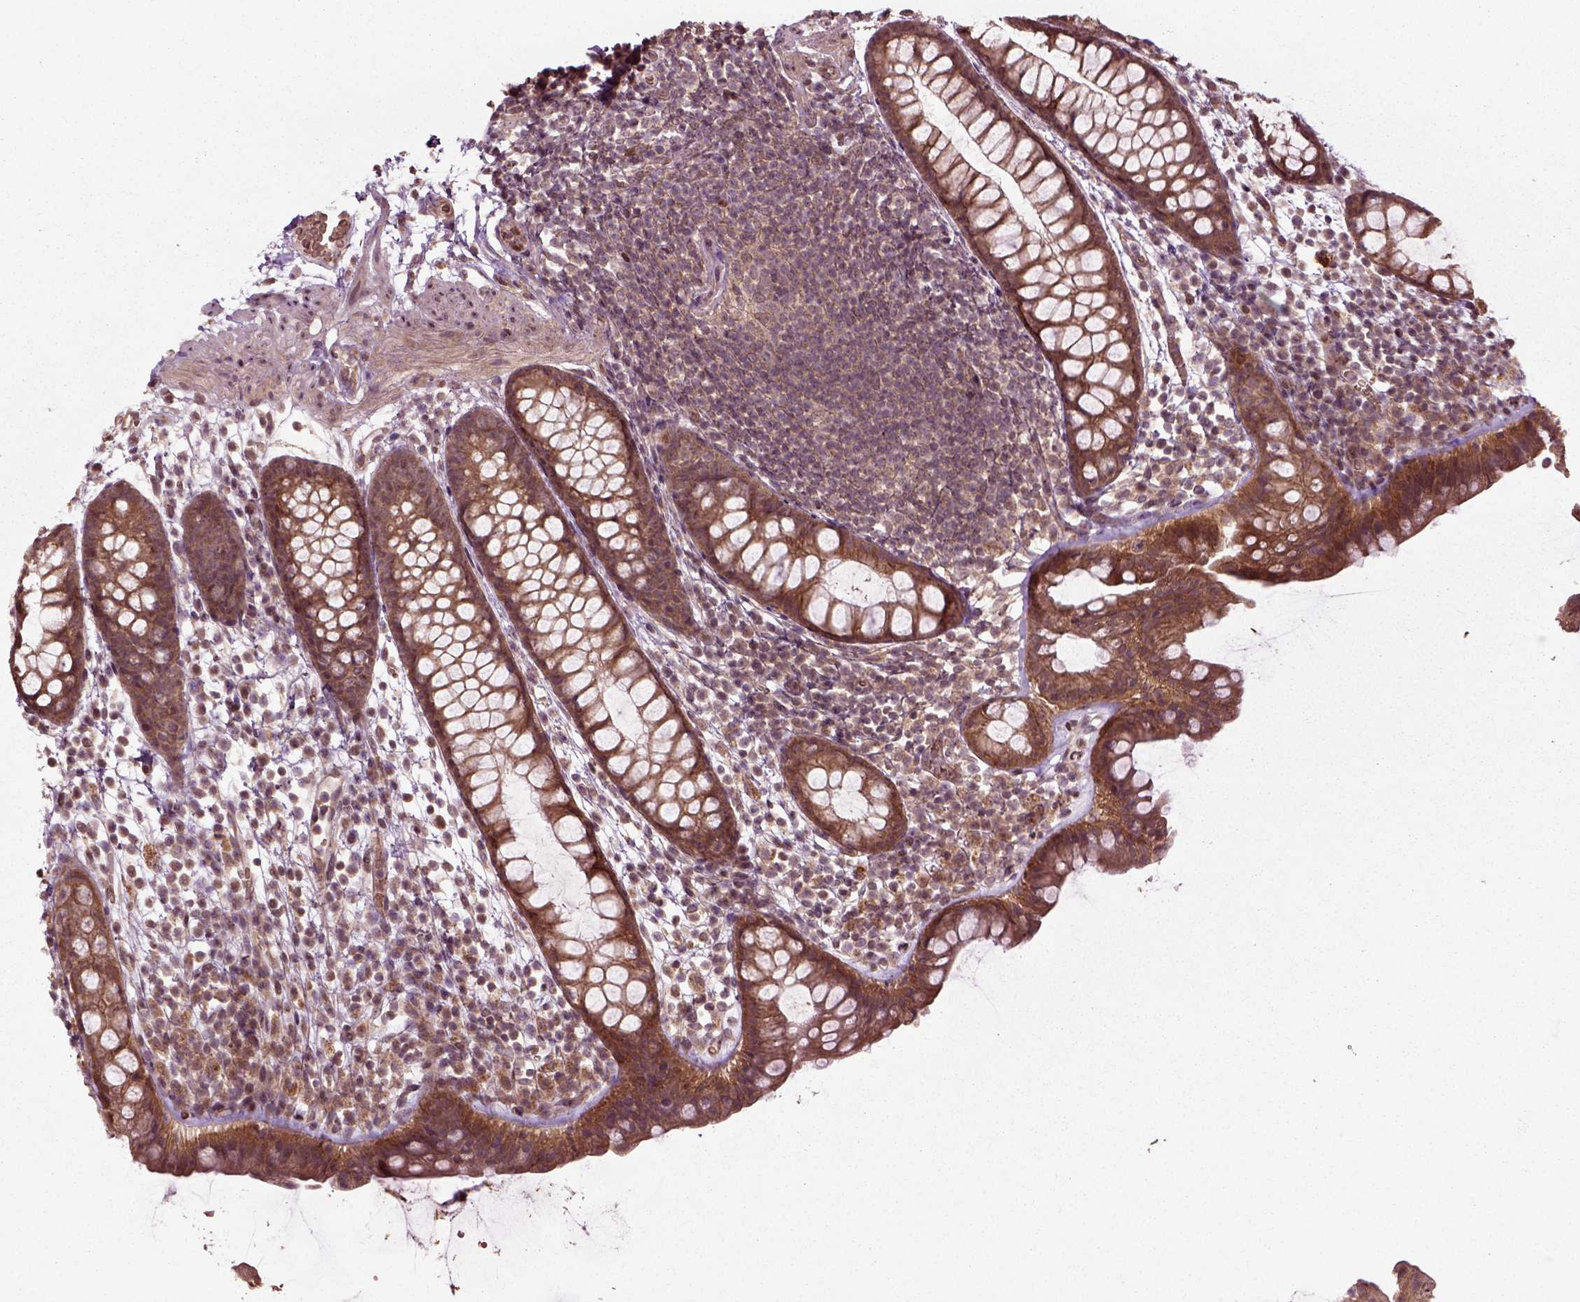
{"staining": {"intensity": "strong", "quantity": ">75%", "location": "cytoplasmic/membranous"}, "tissue": "rectum", "cell_type": "Glandular cells", "image_type": "normal", "snomed": [{"axis": "morphology", "description": "Normal tissue, NOS"}, {"axis": "topography", "description": "Rectum"}], "caption": "The immunohistochemical stain shows strong cytoplasmic/membranous positivity in glandular cells of benign rectum. (Stains: DAB (3,3'-diaminobenzidine) in brown, nuclei in blue, Microscopy: brightfield microscopy at high magnification).", "gene": "PLCD3", "patient": {"sex": "male", "age": 57}}